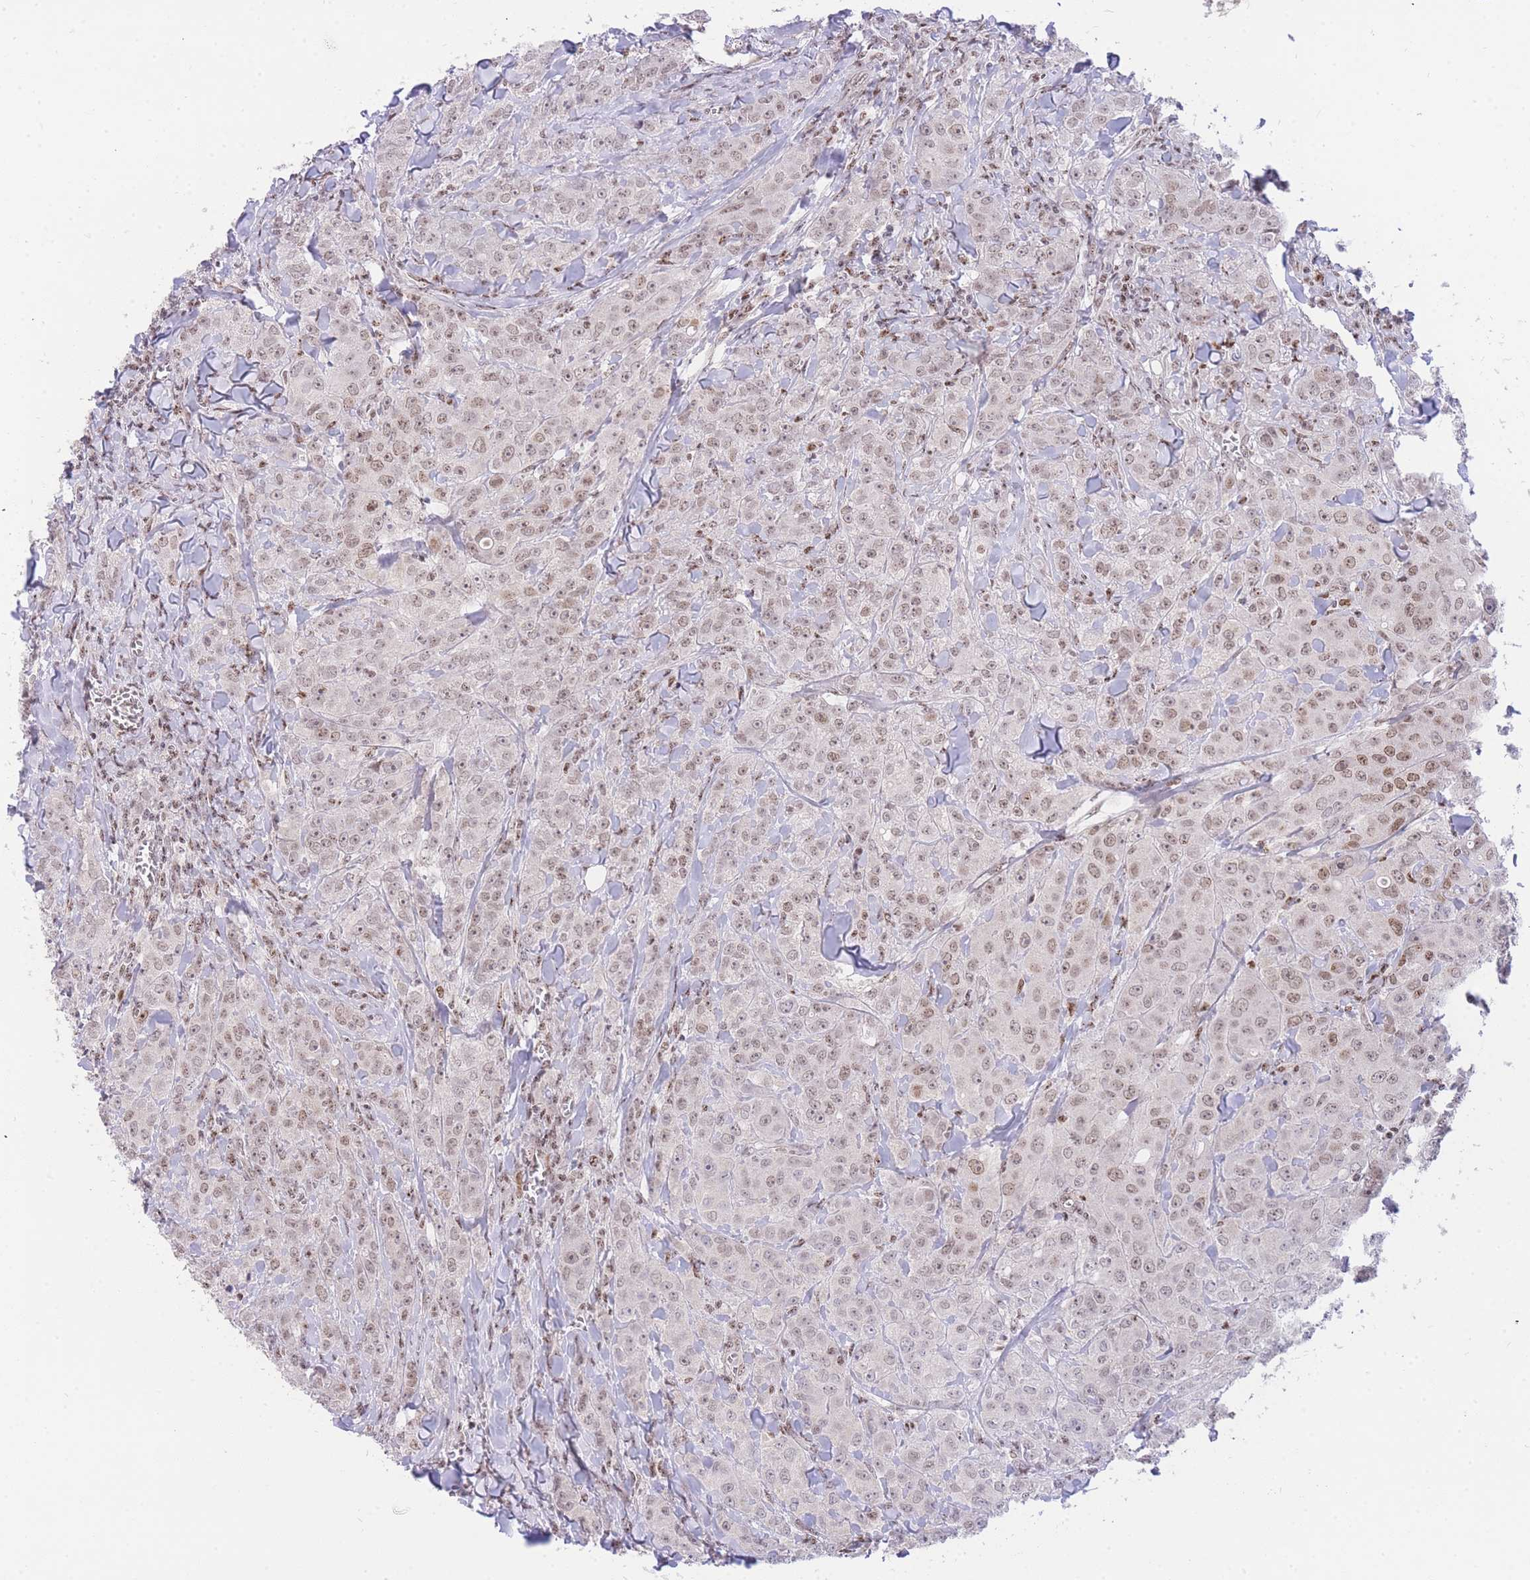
{"staining": {"intensity": "moderate", "quantity": ">75%", "location": "nuclear"}, "tissue": "breast cancer", "cell_type": "Tumor cells", "image_type": "cancer", "snomed": [{"axis": "morphology", "description": "Duct carcinoma"}, {"axis": "topography", "description": "Breast"}], "caption": "The histopathology image shows a brown stain indicating the presence of a protein in the nuclear of tumor cells in infiltrating ductal carcinoma (breast).", "gene": "TLE2", "patient": {"sex": "female", "age": 43}}